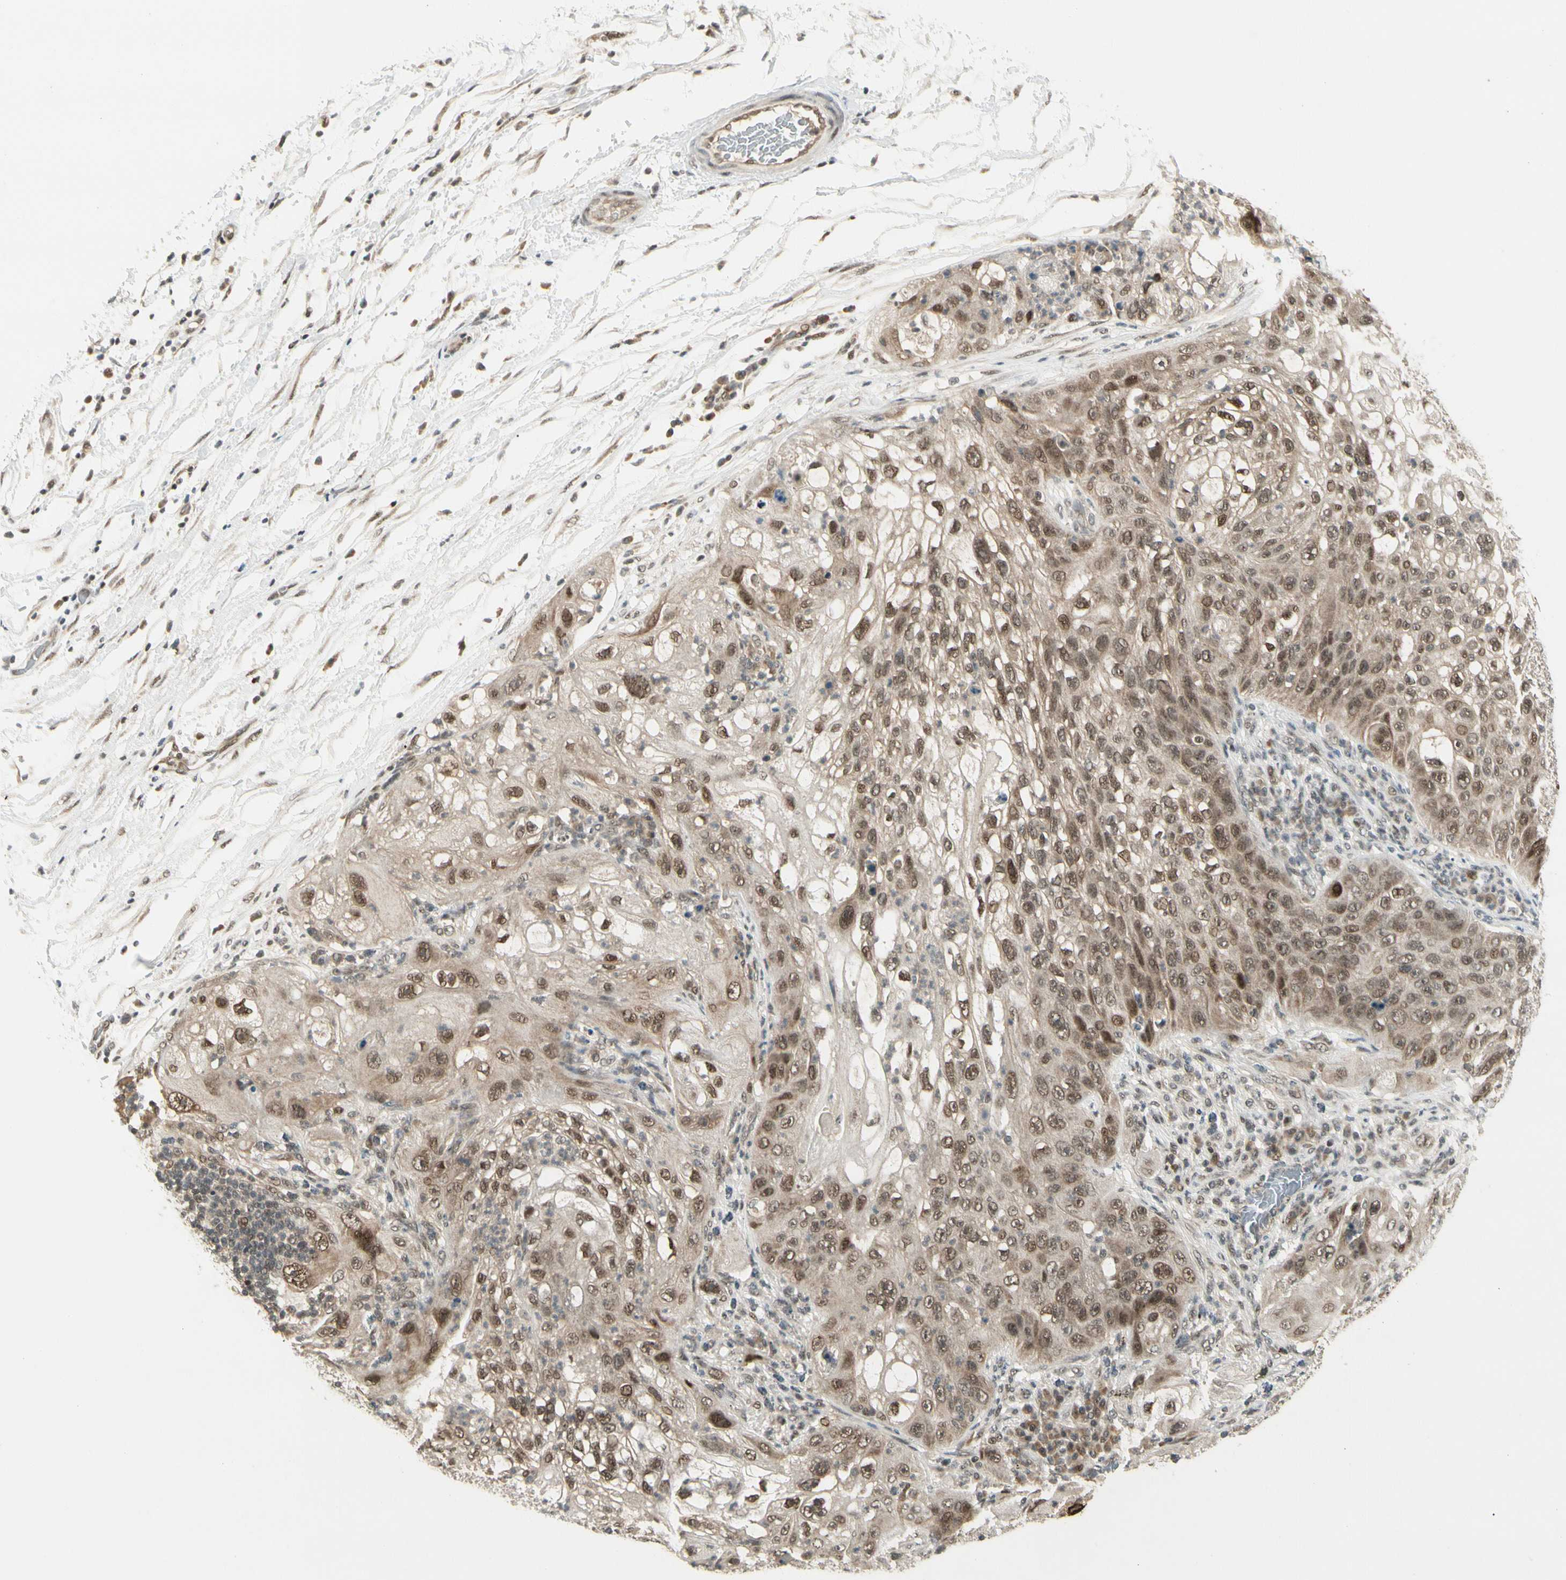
{"staining": {"intensity": "moderate", "quantity": "25%-75%", "location": "nuclear"}, "tissue": "lung cancer", "cell_type": "Tumor cells", "image_type": "cancer", "snomed": [{"axis": "morphology", "description": "Inflammation, NOS"}, {"axis": "morphology", "description": "Squamous cell carcinoma, NOS"}, {"axis": "topography", "description": "Lymph node"}, {"axis": "topography", "description": "Soft tissue"}, {"axis": "topography", "description": "Lung"}], "caption": "The micrograph demonstrates a brown stain indicating the presence of a protein in the nuclear of tumor cells in squamous cell carcinoma (lung). Immunohistochemistry (ihc) stains the protein of interest in brown and the nuclei are stained blue.", "gene": "CDK11A", "patient": {"sex": "male", "age": 66}}